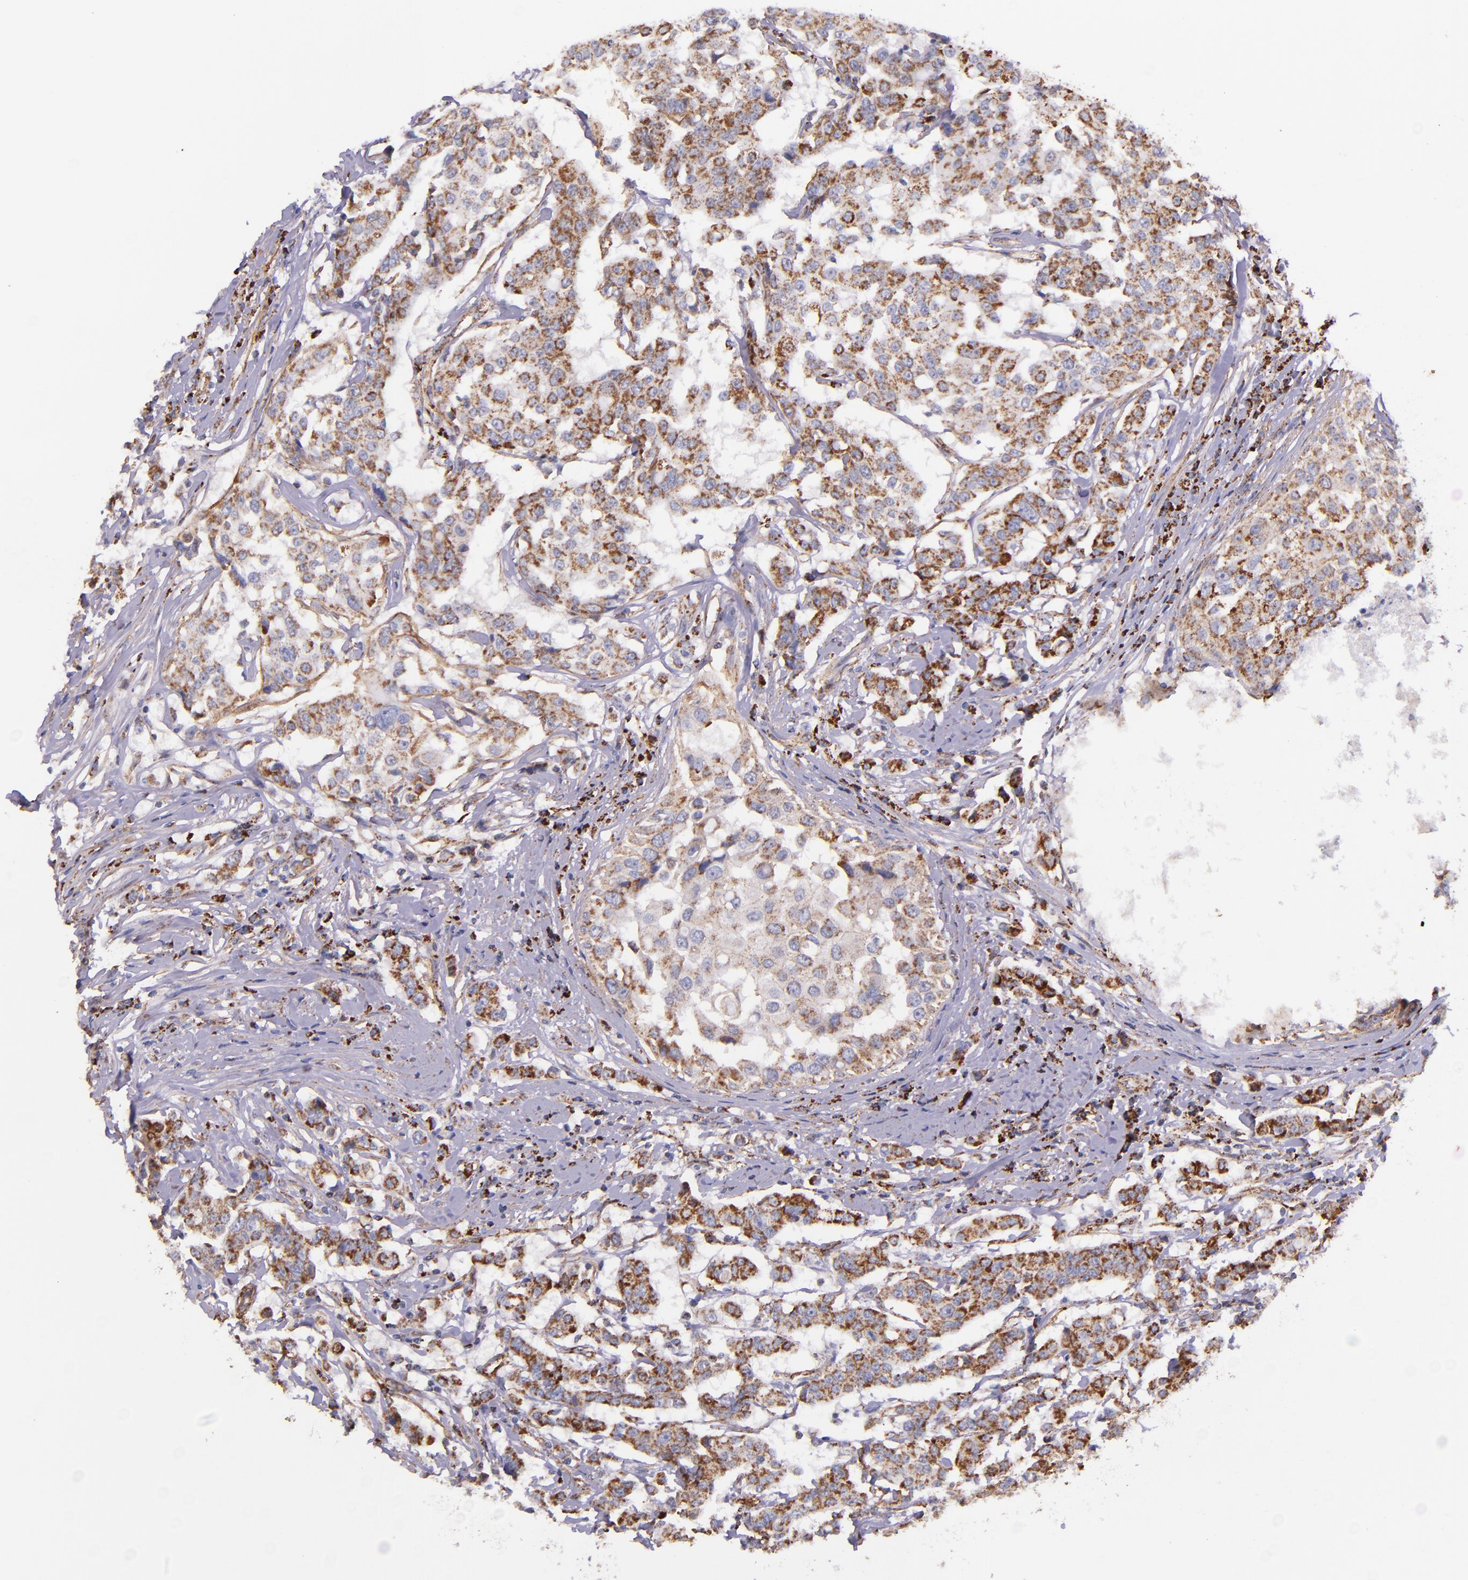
{"staining": {"intensity": "moderate", "quantity": ">75%", "location": "cytoplasmic/membranous"}, "tissue": "breast cancer", "cell_type": "Tumor cells", "image_type": "cancer", "snomed": [{"axis": "morphology", "description": "Duct carcinoma"}, {"axis": "topography", "description": "Breast"}], "caption": "Human infiltrating ductal carcinoma (breast) stained with a protein marker demonstrates moderate staining in tumor cells.", "gene": "IDH3G", "patient": {"sex": "female", "age": 27}}